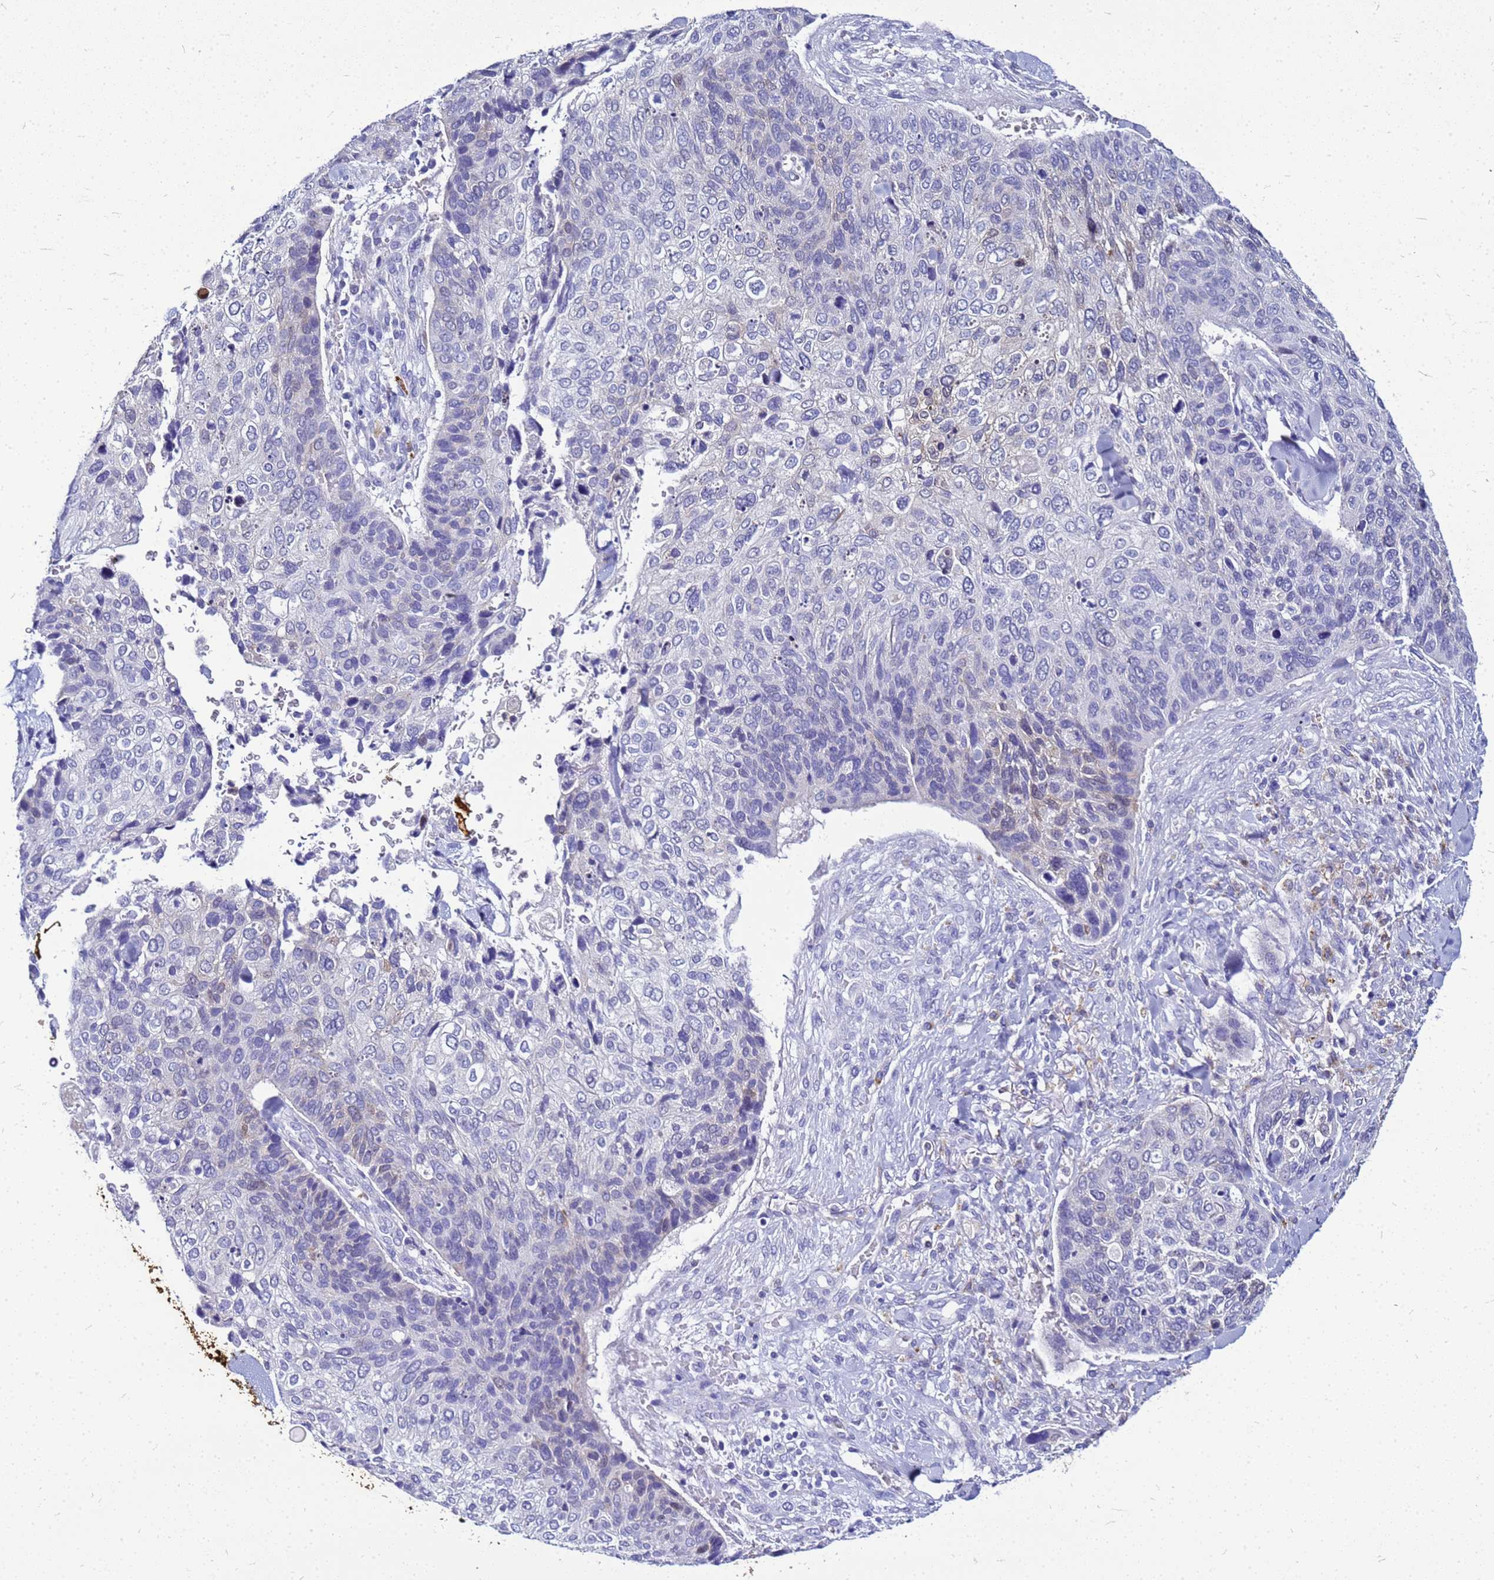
{"staining": {"intensity": "weak", "quantity": "25%-75%", "location": "cytoplasmic/membranous,nuclear"}, "tissue": "skin cancer", "cell_type": "Tumor cells", "image_type": "cancer", "snomed": [{"axis": "morphology", "description": "Basal cell carcinoma"}, {"axis": "topography", "description": "Skin"}], "caption": "IHC photomicrograph of skin cancer (basal cell carcinoma) stained for a protein (brown), which exhibits low levels of weak cytoplasmic/membranous and nuclear positivity in about 25%-75% of tumor cells.", "gene": "CSTA", "patient": {"sex": "female", "age": 74}}